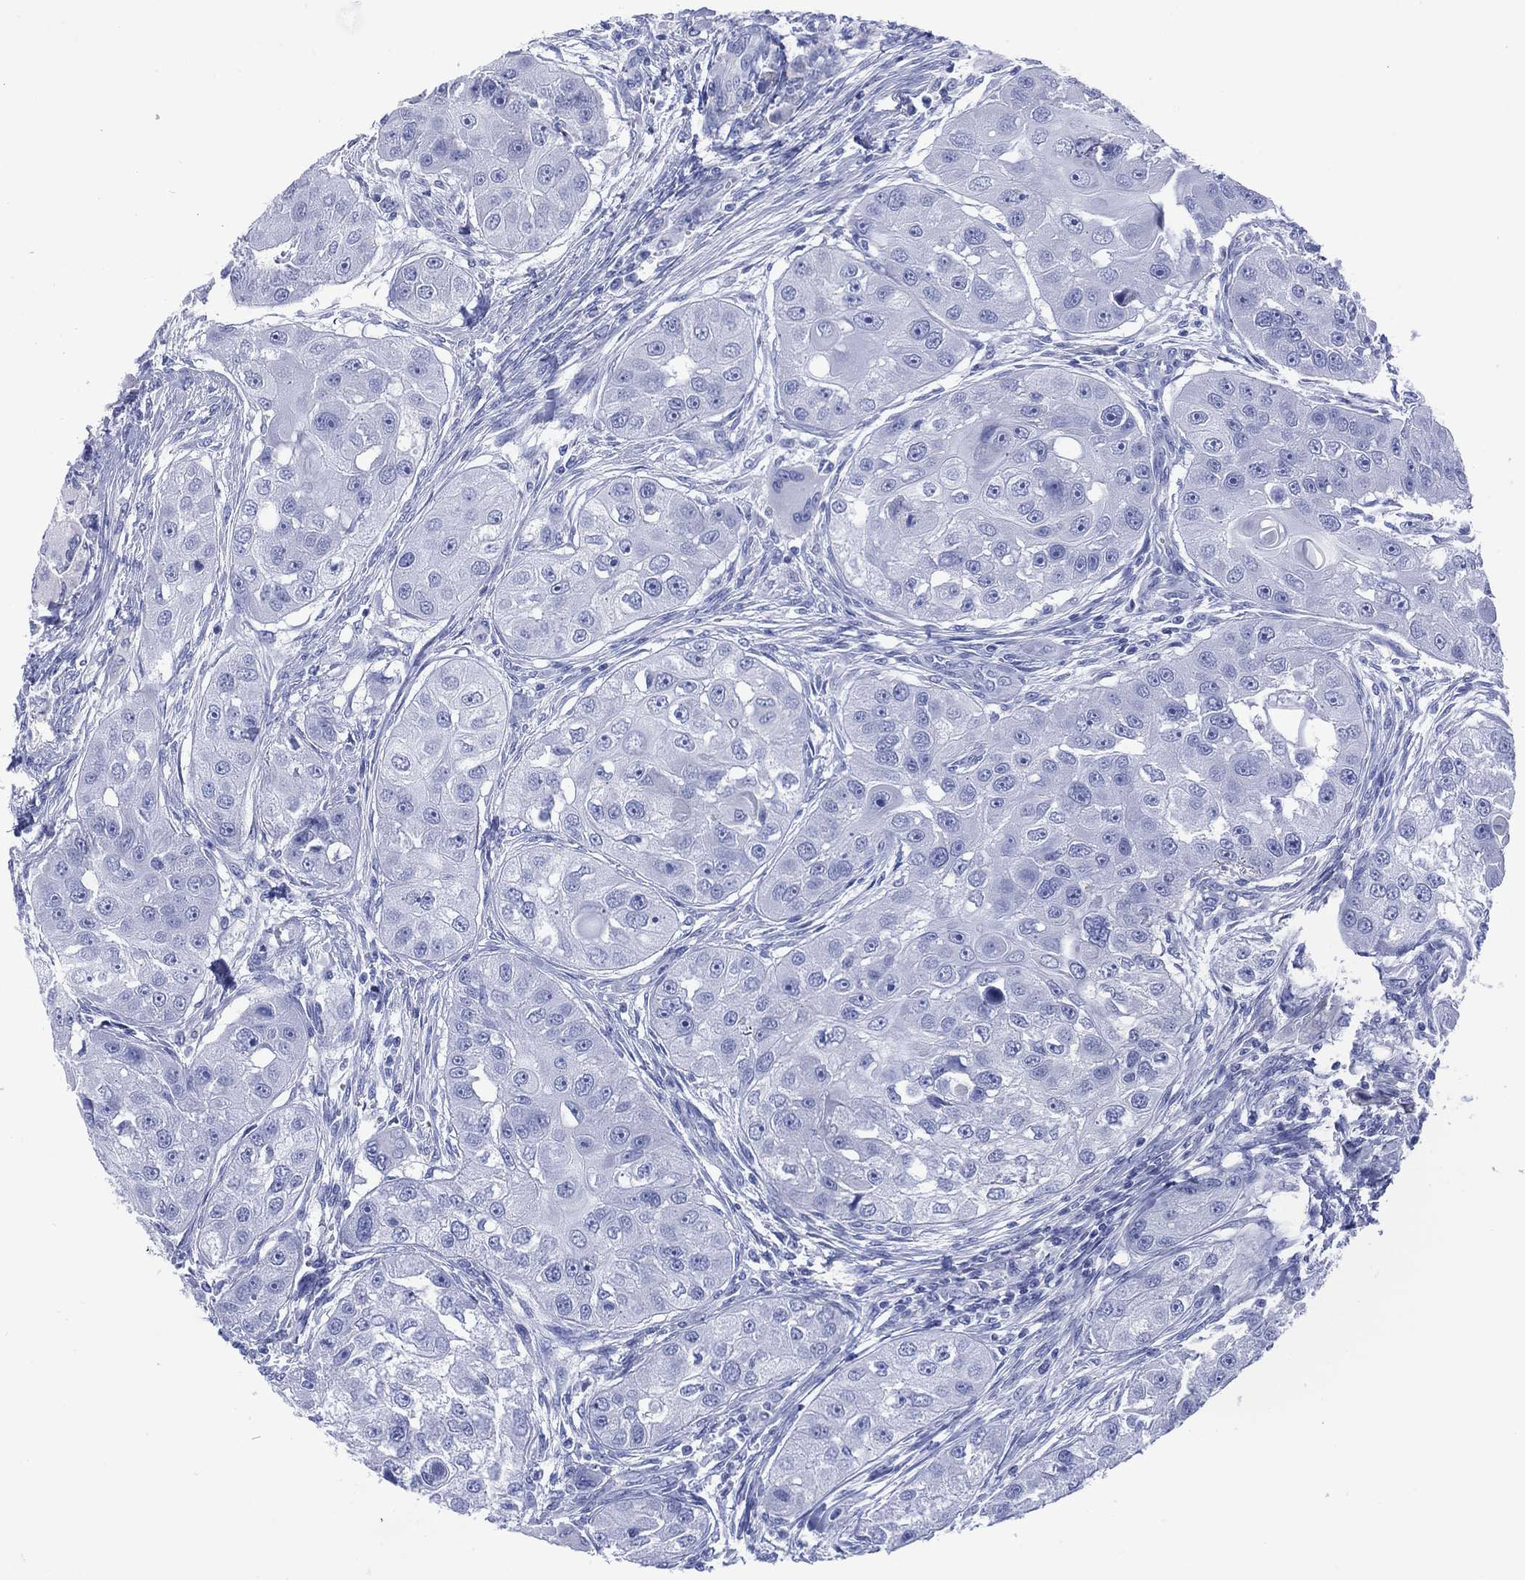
{"staining": {"intensity": "negative", "quantity": "none", "location": "none"}, "tissue": "head and neck cancer", "cell_type": "Tumor cells", "image_type": "cancer", "snomed": [{"axis": "morphology", "description": "Squamous cell carcinoma, NOS"}, {"axis": "topography", "description": "Head-Neck"}], "caption": "Histopathology image shows no protein positivity in tumor cells of head and neck cancer (squamous cell carcinoma) tissue.", "gene": "LRRD1", "patient": {"sex": "male", "age": 51}}